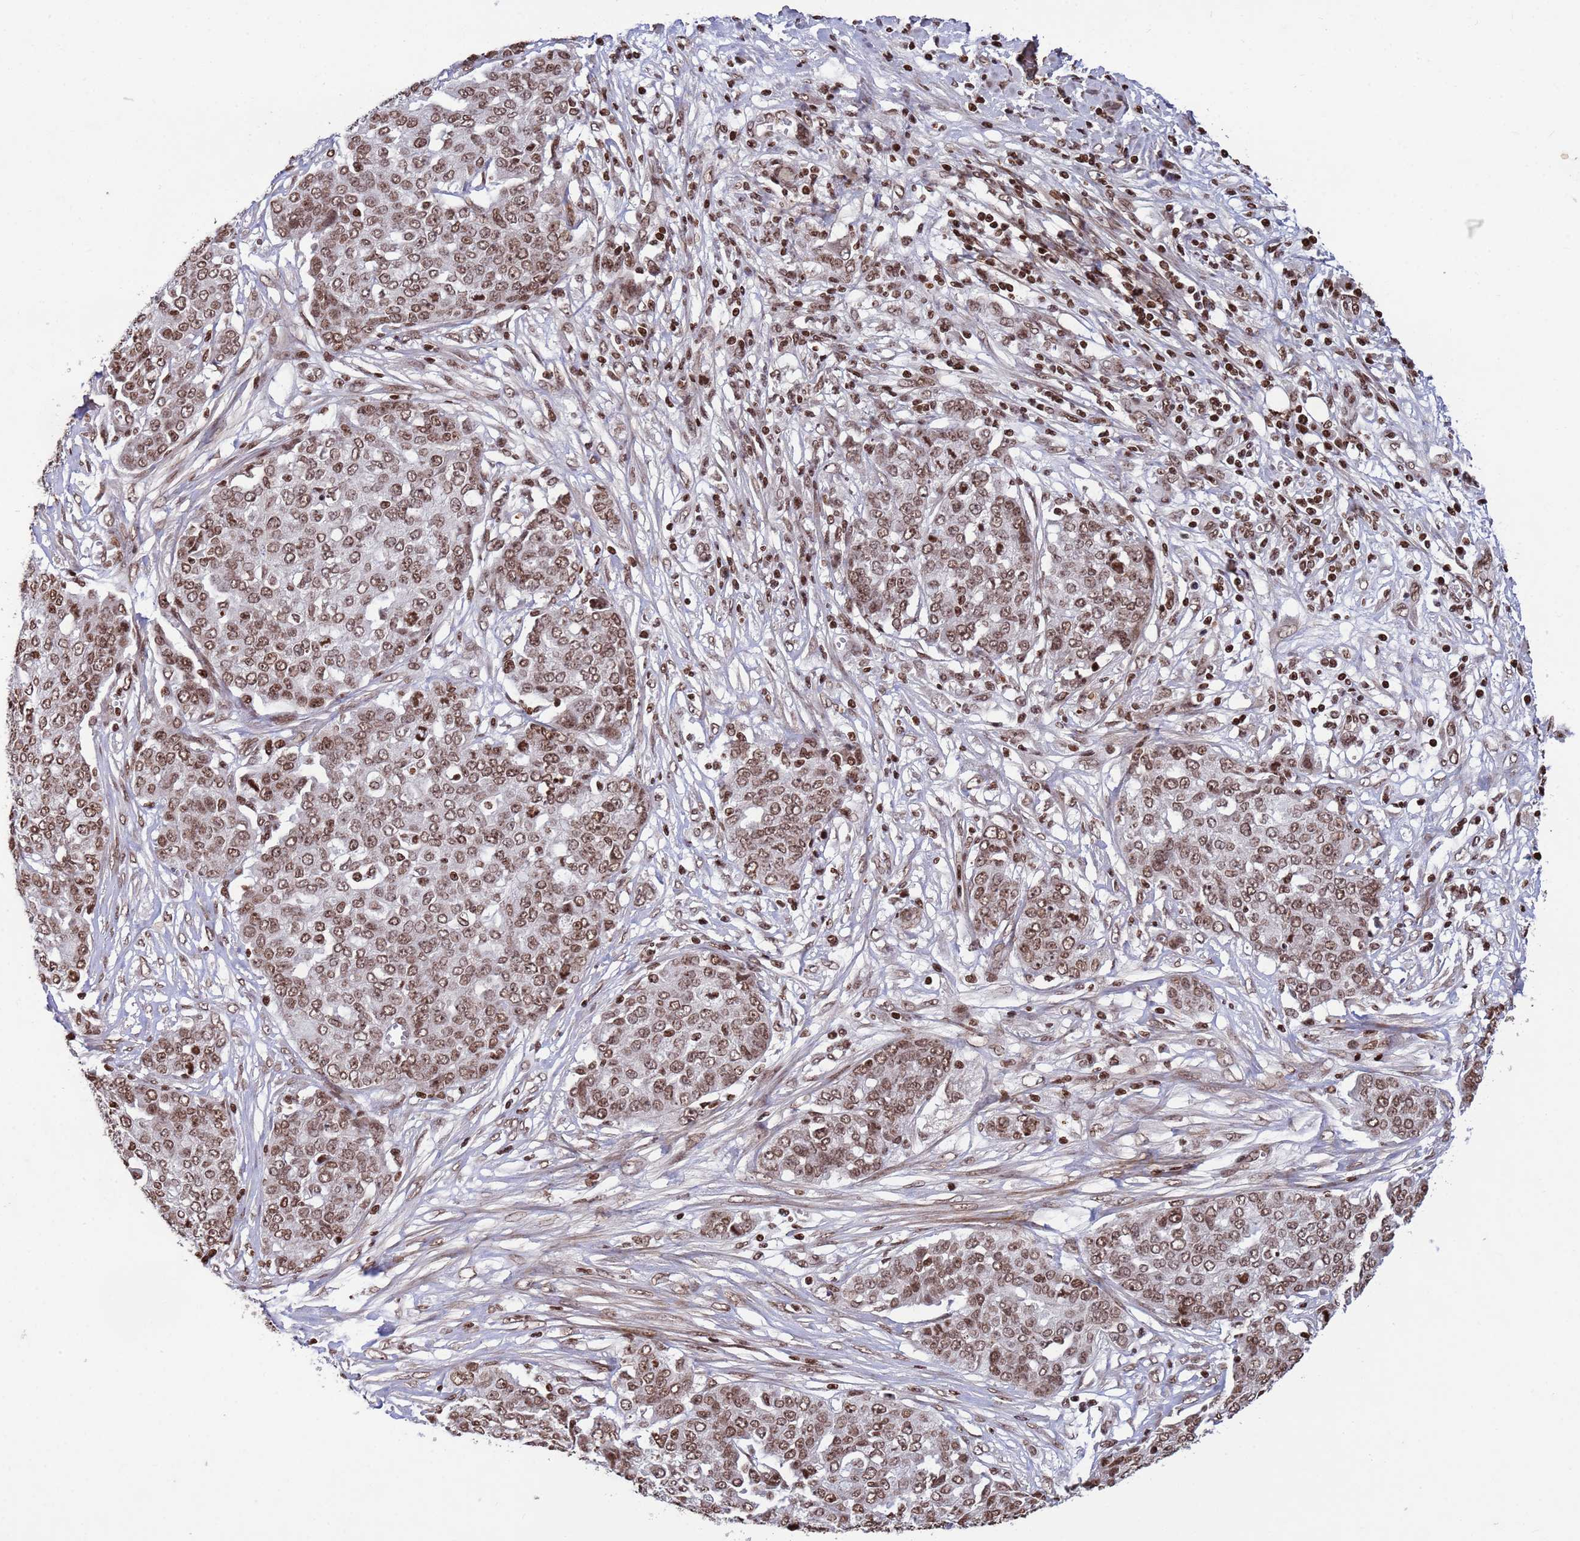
{"staining": {"intensity": "moderate", "quantity": ">75%", "location": "nuclear"}, "tissue": "ovarian cancer", "cell_type": "Tumor cells", "image_type": "cancer", "snomed": [{"axis": "morphology", "description": "Cystadenocarcinoma, serous, NOS"}, {"axis": "topography", "description": "Soft tissue"}, {"axis": "topography", "description": "Ovary"}], "caption": "Protein staining of ovarian serous cystadenocarcinoma tissue shows moderate nuclear expression in approximately >75% of tumor cells.", "gene": "H3-3B", "patient": {"sex": "female", "age": 57}}